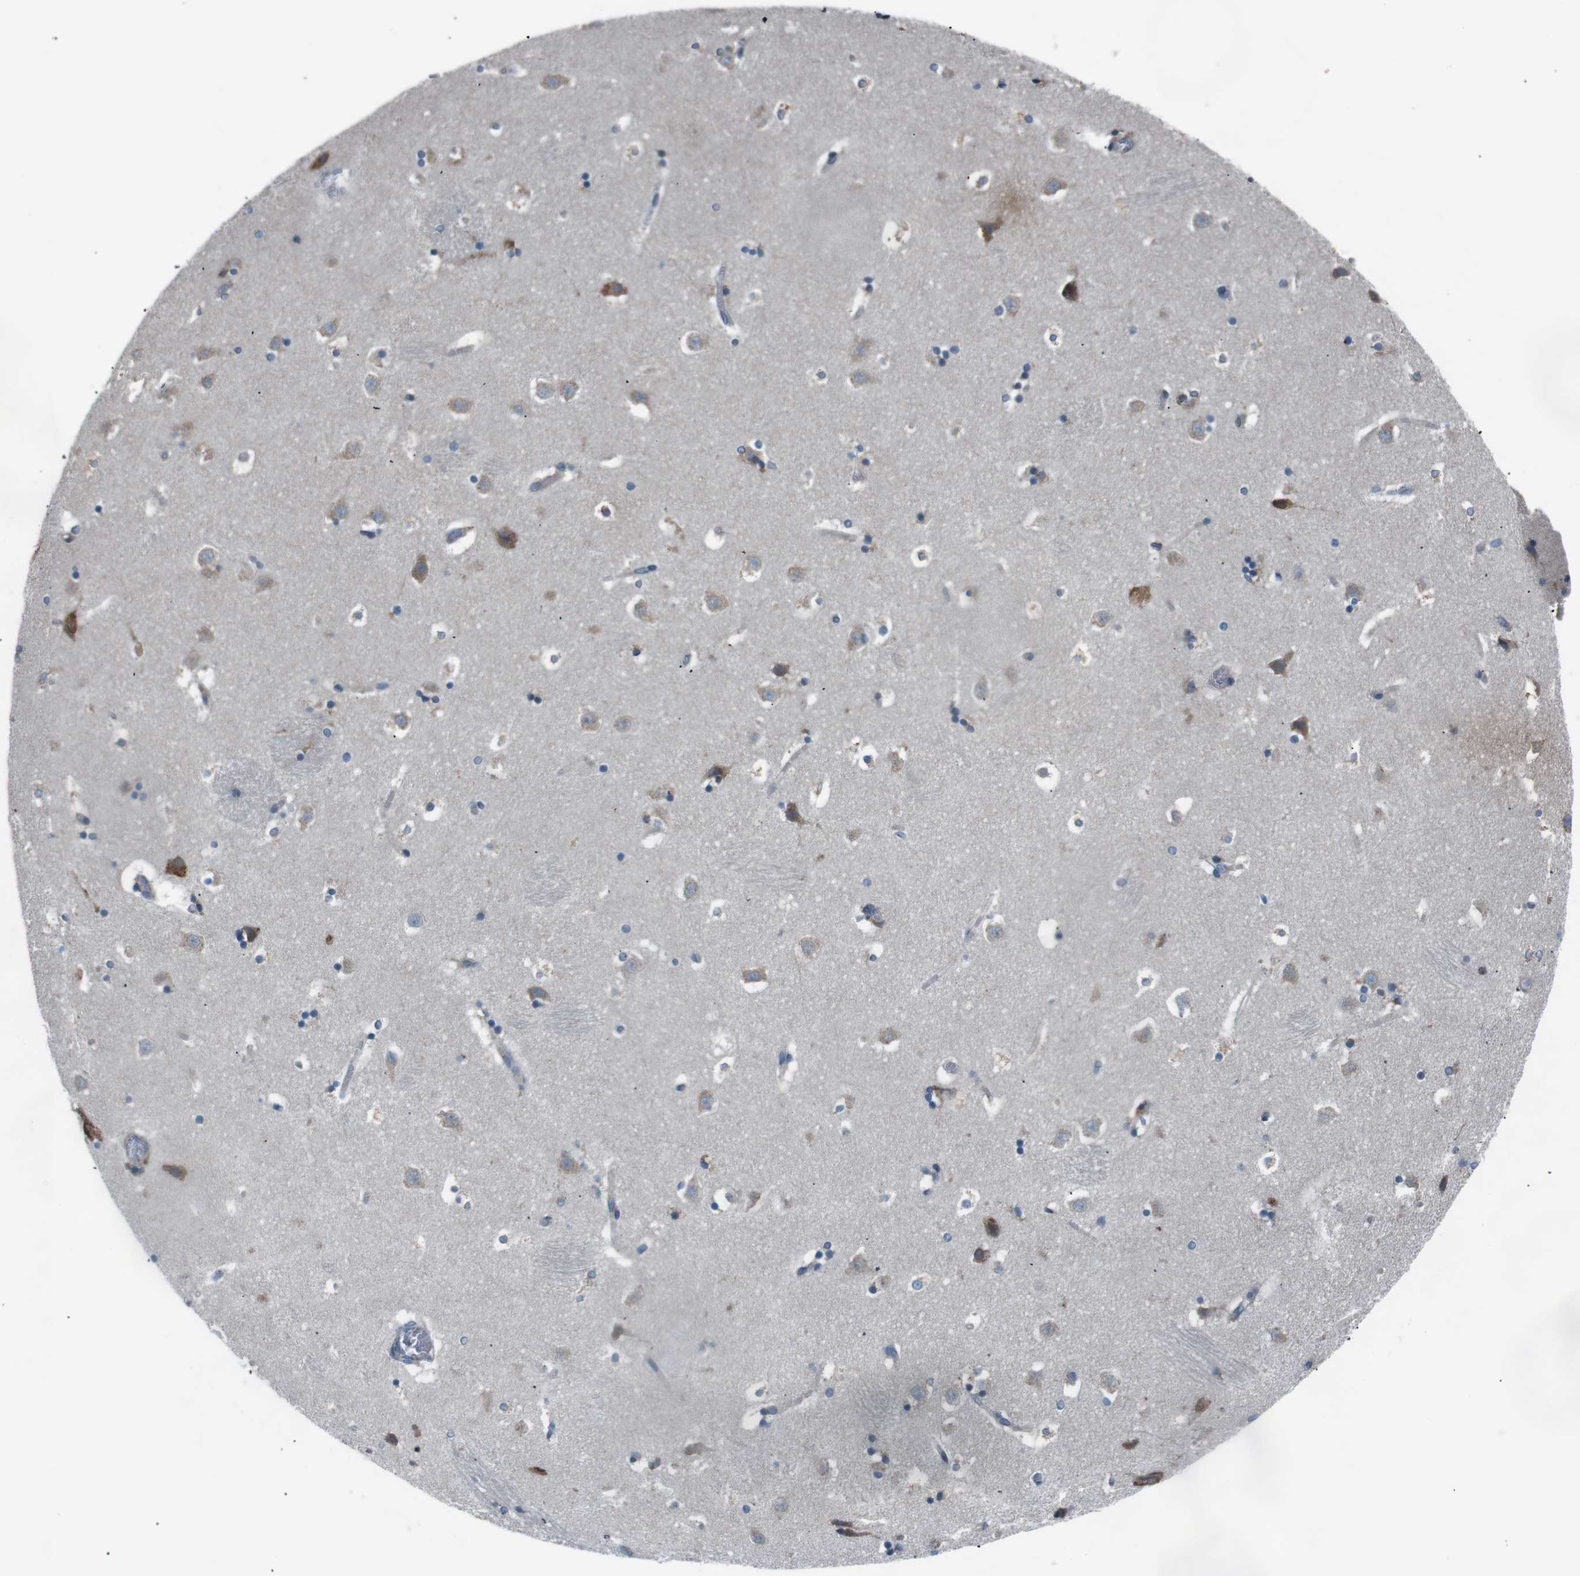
{"staining": {"intensity": "moderate", "quantity": "<25%", "location": "cytoplasmic/membranous"}, "tissue": "caudate", "cell_type": "Glial cells", "image_type": "normal", "snomed": [{"axis": "morphology", "description": "Normal tissue, NOS"}, {"axis": "topography", "description": "Lateral ventricle wall"}], "caption": "A brown stain labels moderate cytoplasmic/membranous staining of a protein in glial cells of normal human caudate. (IHC, brightfield microscopy, high magnification).", "gene": "SIGMAR1", "patient": {"sex": "male", "age": 45}}